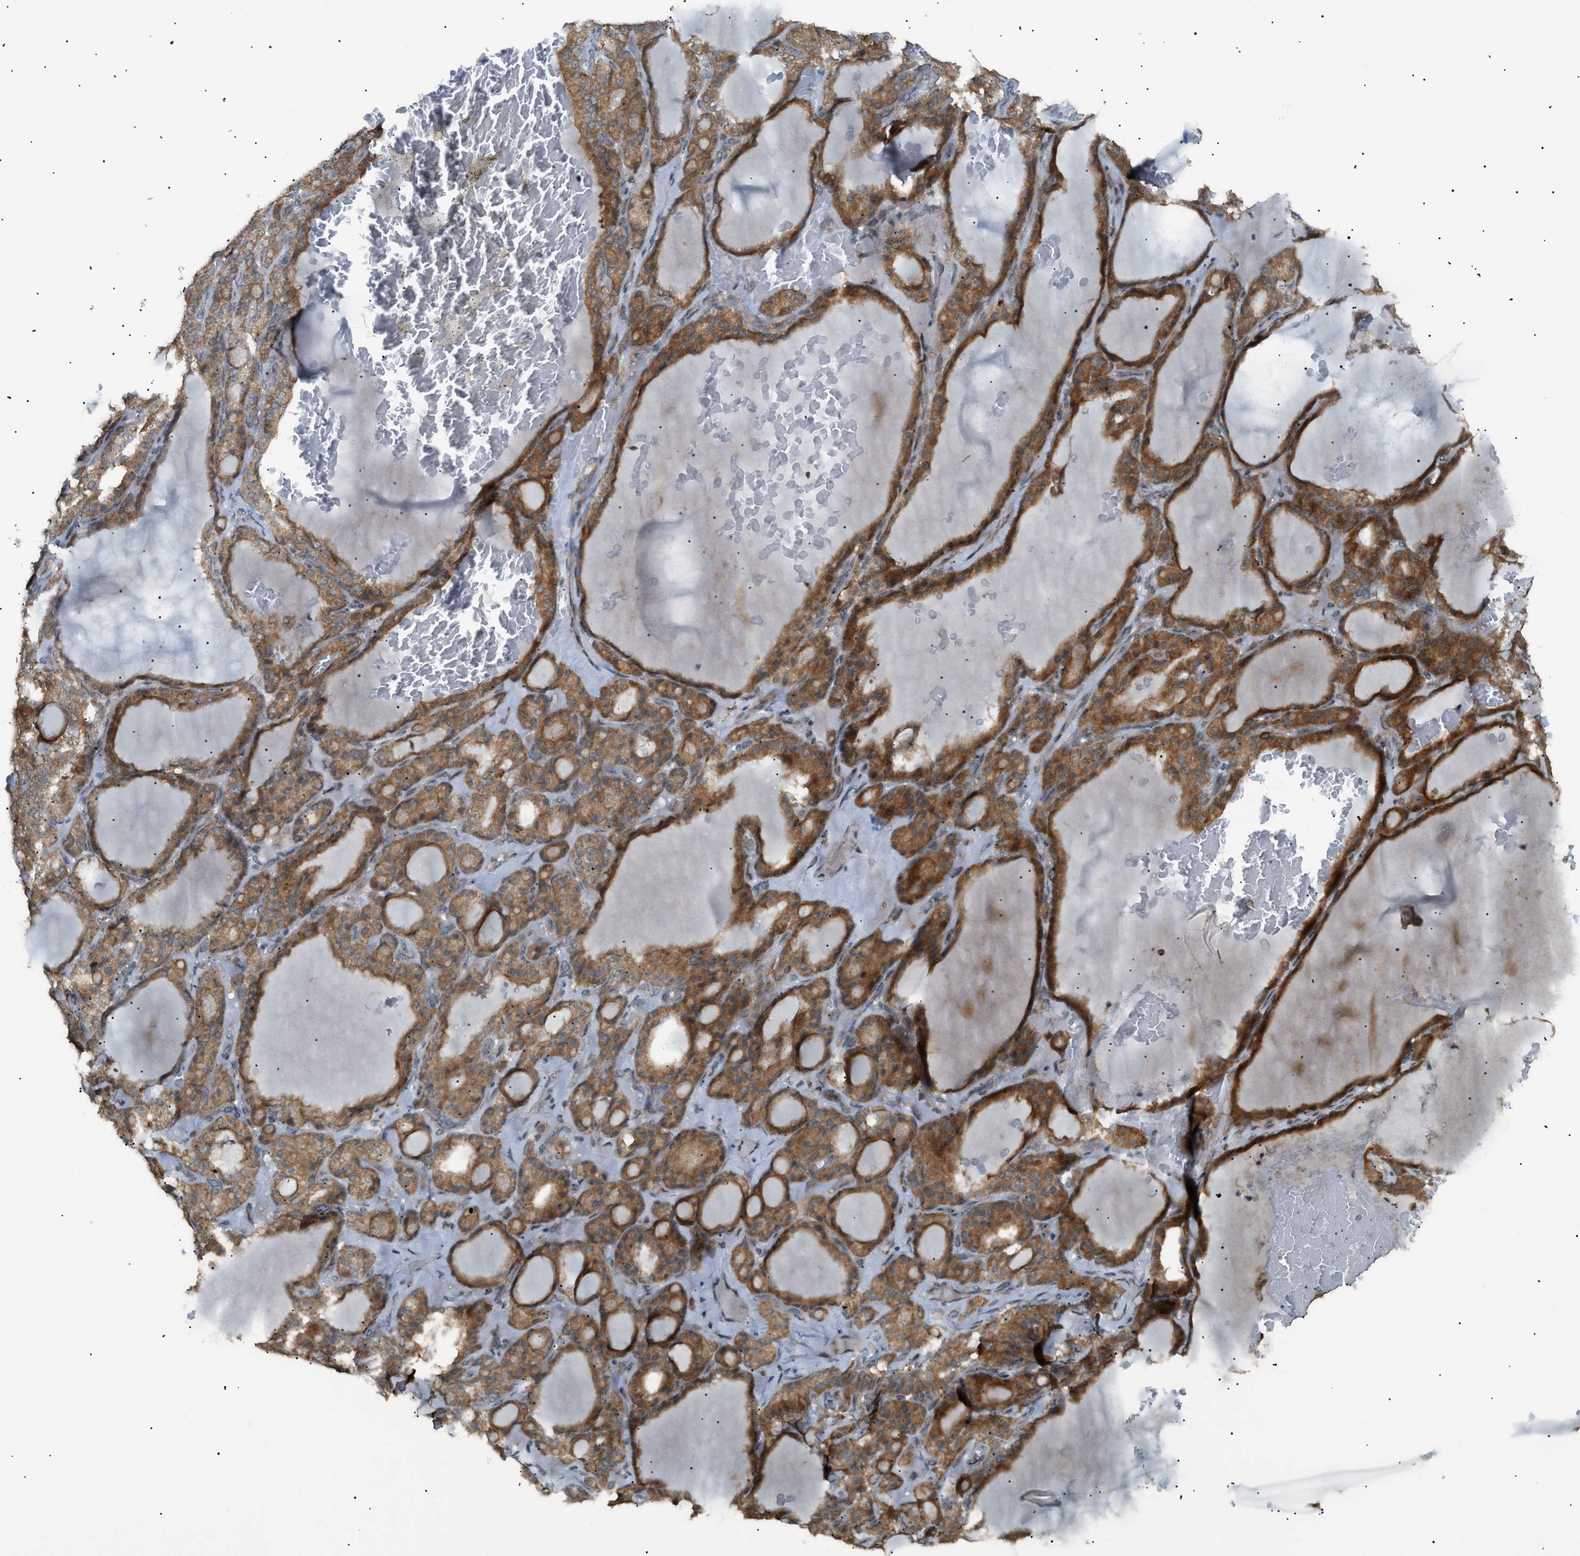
{"staining": {"intensity": "moderate", "quantity": ">75%", "location": "cytoplasmic/membranous"}, "tissue": "thyroid gland", "cell_type": "Glandular cells", "image_type": "normal", "snomed": [{"axis": "morphology", "description": "Normal tissue, NOS"}, {"axis": "topography", "description": "Thyroid gland"}], "caption": "A brown stain highlights moderate cytoplasmic/membranous expression of a protein in glandular cells of benign human thyroid gland. Using DAB (brown) and hematoxylin (blue) stains, captured at high magnification using brightfield microscopy.", "gene": "LPIN2", "patient": {"sex": "female", "age": 28}}